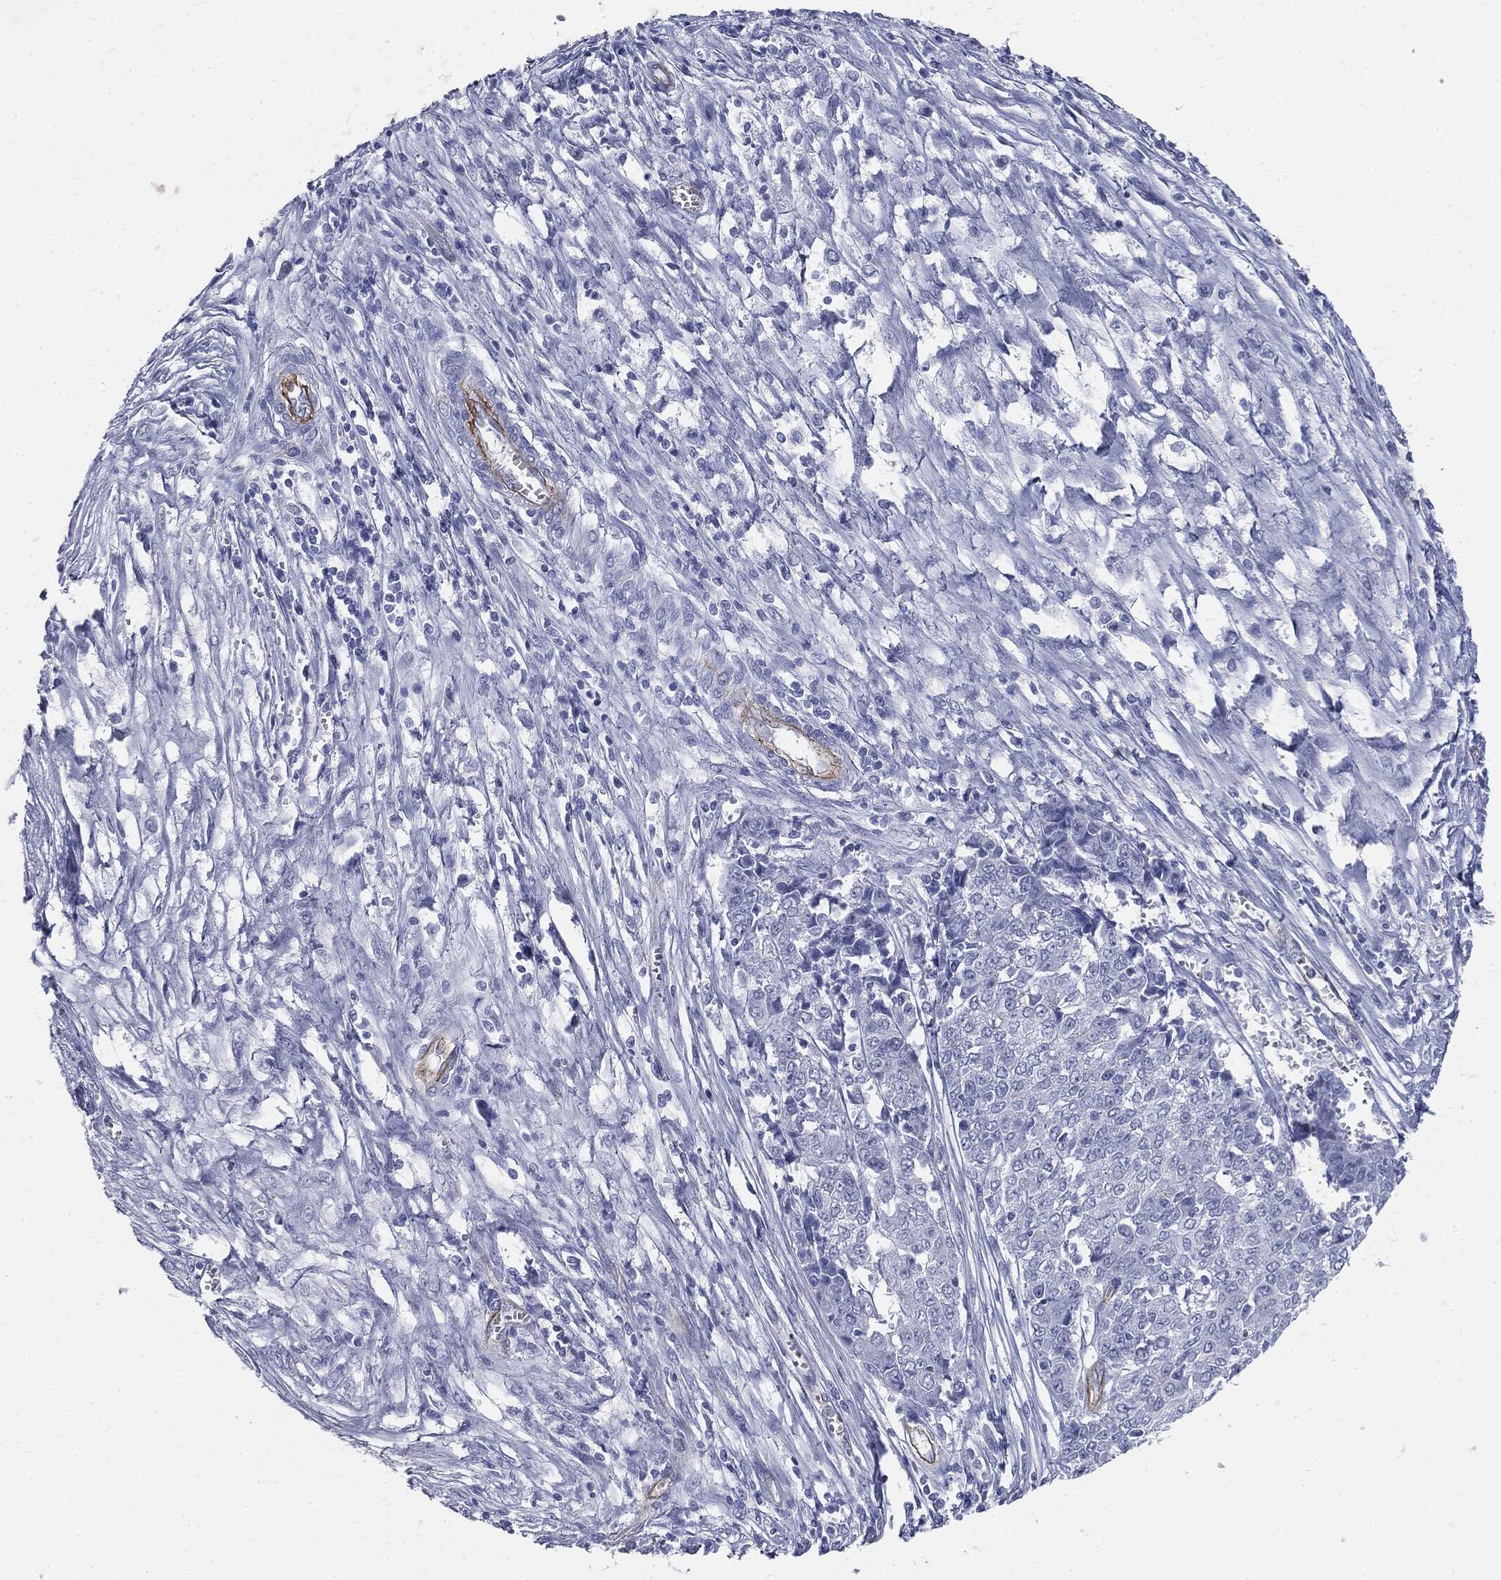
{"staining": {"intensity": "negative", "quantity": "none", "location": "none"}, "tissue": "ovarian cancer", "cell_type": "Tumor cells", "image_type": "cancer", "snomed": [{"axis": "morphology", "description": "Carcinoma, endometroid"}, {"axis": "topography", "description": "Ovary"}], "caption": "This is a histopathology image of immunohistochemistry staining of ovarian cancer, which shows no expression in tumor cells.", "gene": "MUC5AC", "patient": {"sex": "female", "age": 42}}